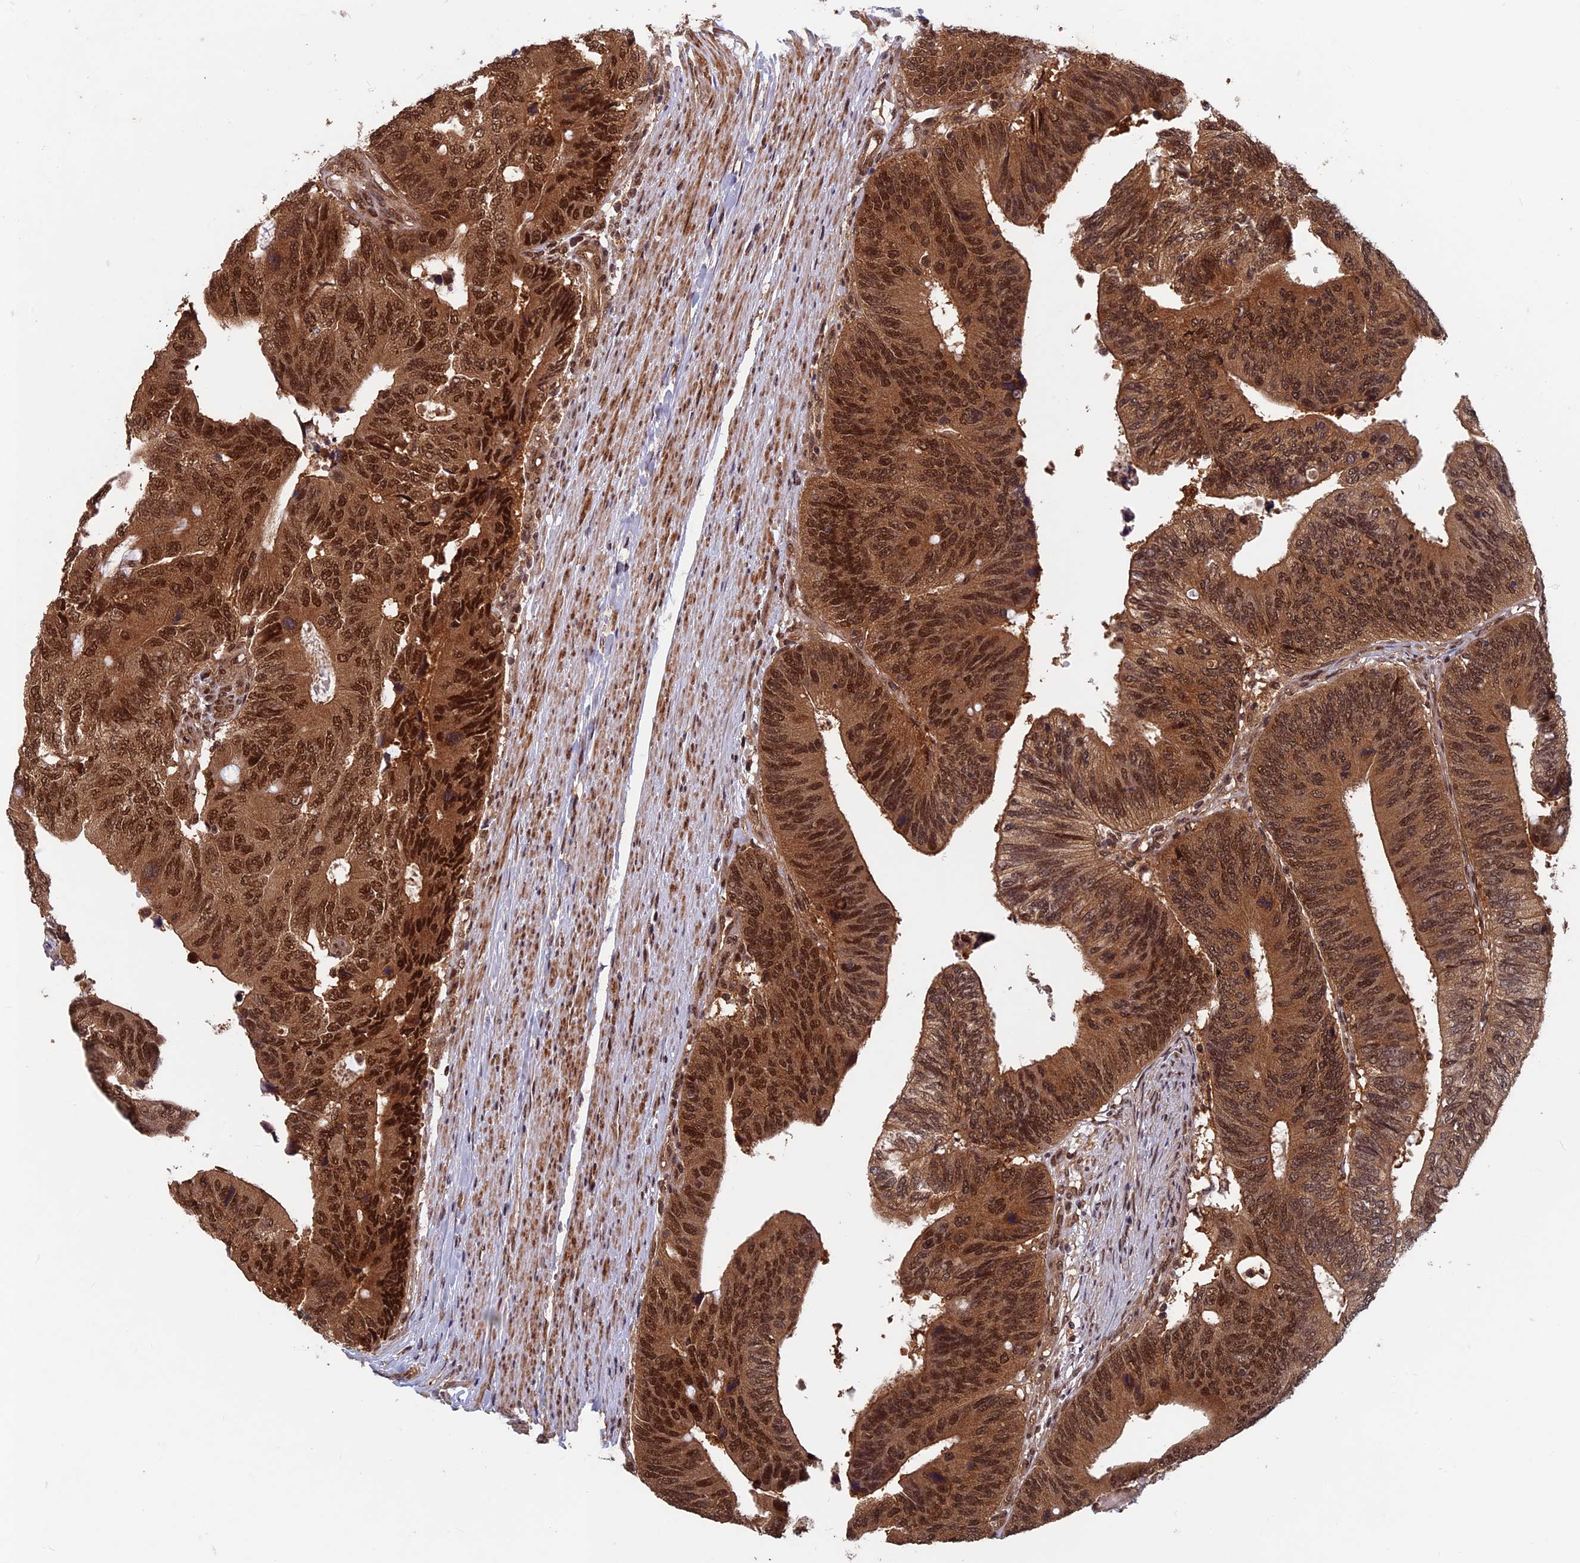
{"staining": {"intensity": "strong", "quantity": ">75%", "location": "cytoplasmic/membranous,nuclear"}, "tissue": "colorectal cancer", "cell_type": "Tumor cells", "image_type": "cancer", "snomed": [{"axis": "morphology", "description": "Adenocarcinoma, NOS"}, {"axis": "topography", "description": "Colon"}], "caption": "A brown stain shows strong cytoplasmic/membranous and nuclear positivity of a protein in human colorectal cancer (adenocarcinoma) tumor cells.", "gene": "FAM53C", "patient": {"sex": "male", "age": 87}}